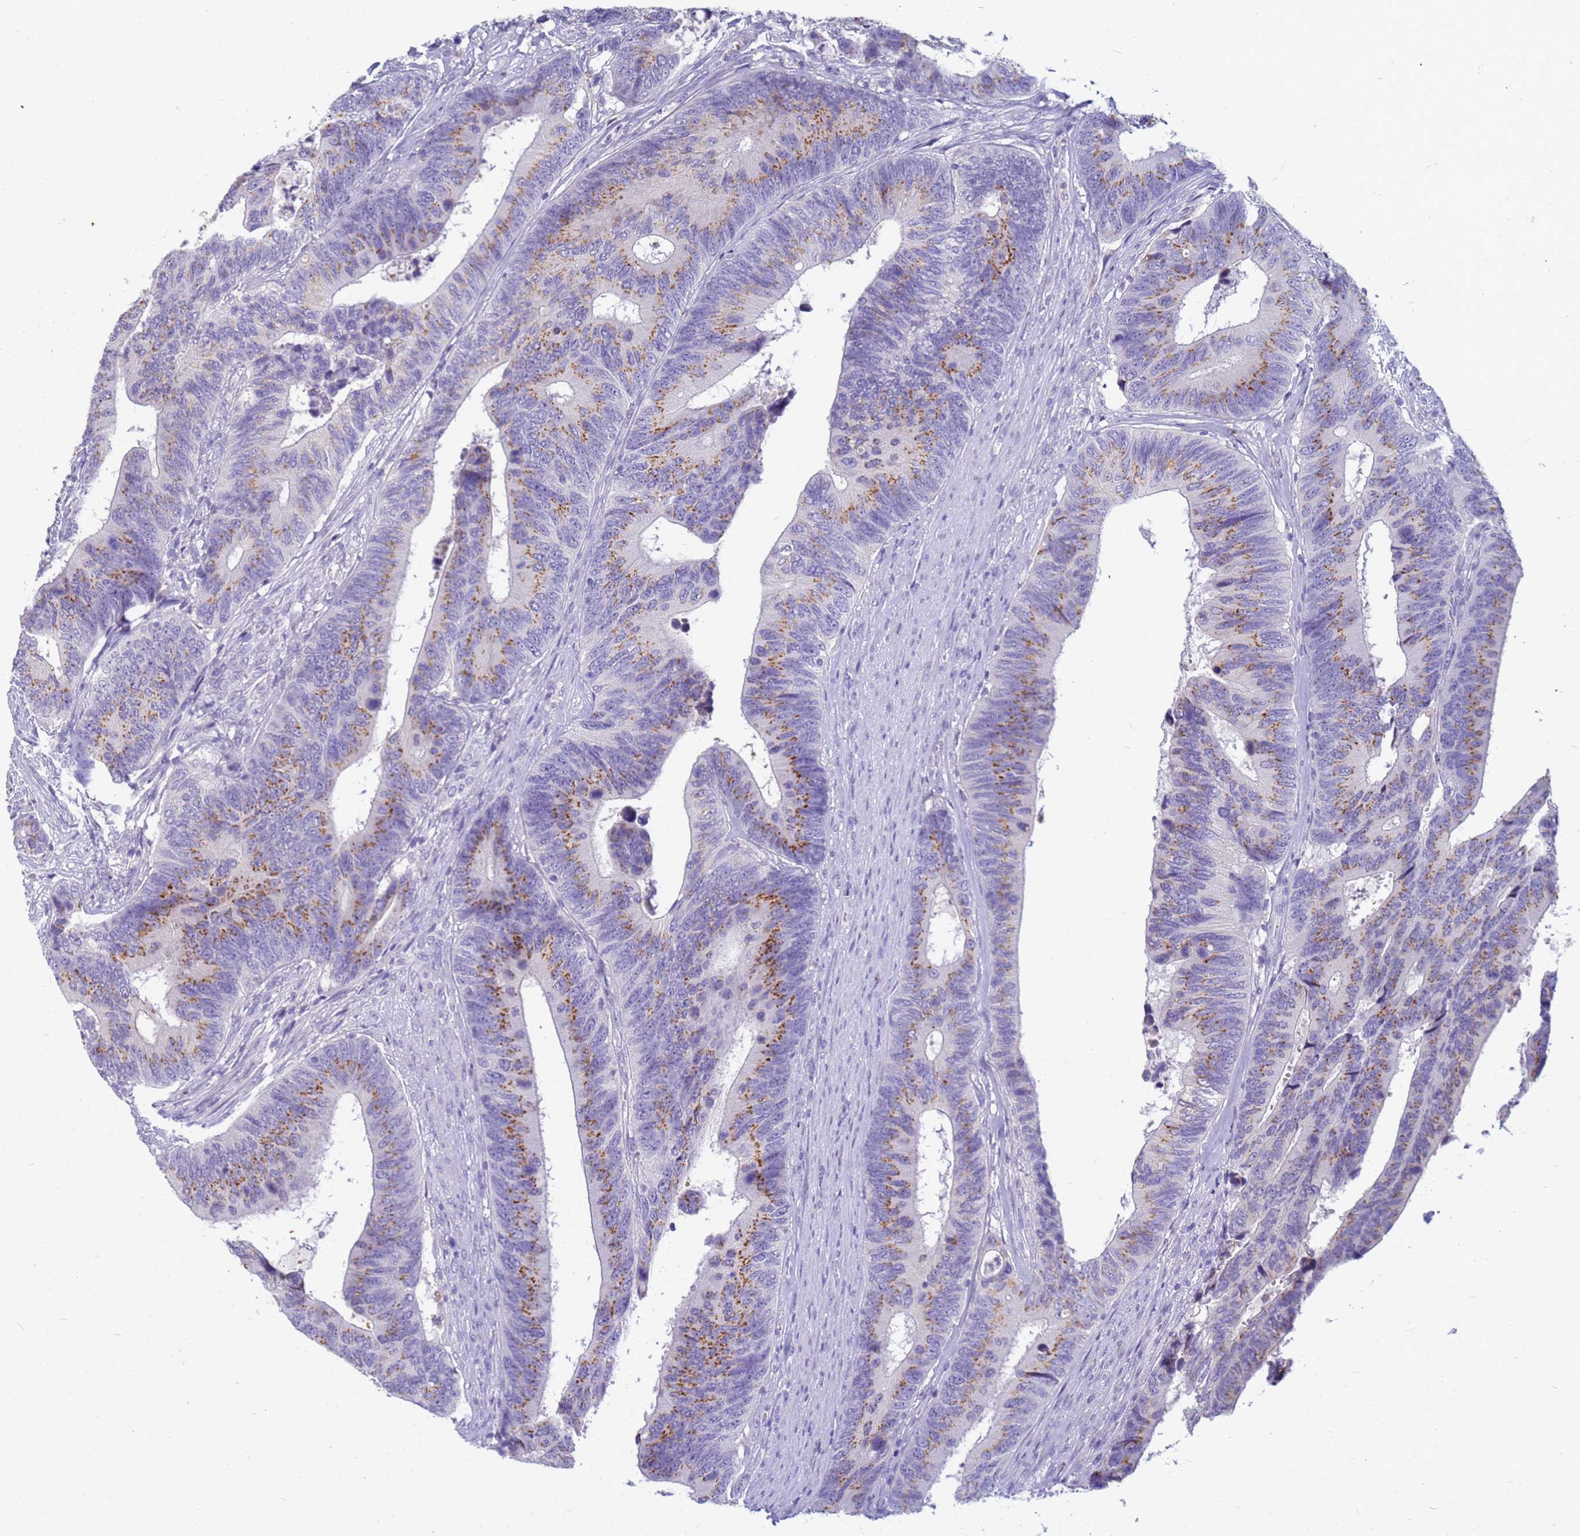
{"staining": {"intensity": "moderate", "quantity": ">75%", "location": "cytoplasmic/membranous"}, "tissue": "colorectal cancer", "cell_type": "Tumor cells", "image_type": "cancer", "snomed": [{"axis": "morphology", "description": "Adenocarcinoma, NOS"}, {"axis": "topography", "description": "Colon"}], "caption": "Tumor cells demonstrate moderate cytoplasmic/membranous expression in about >75% of cells in colorectal adenocarcinoma.", "gene": "B3GNT8", "patient": {"sex": "male", "age": 87}}